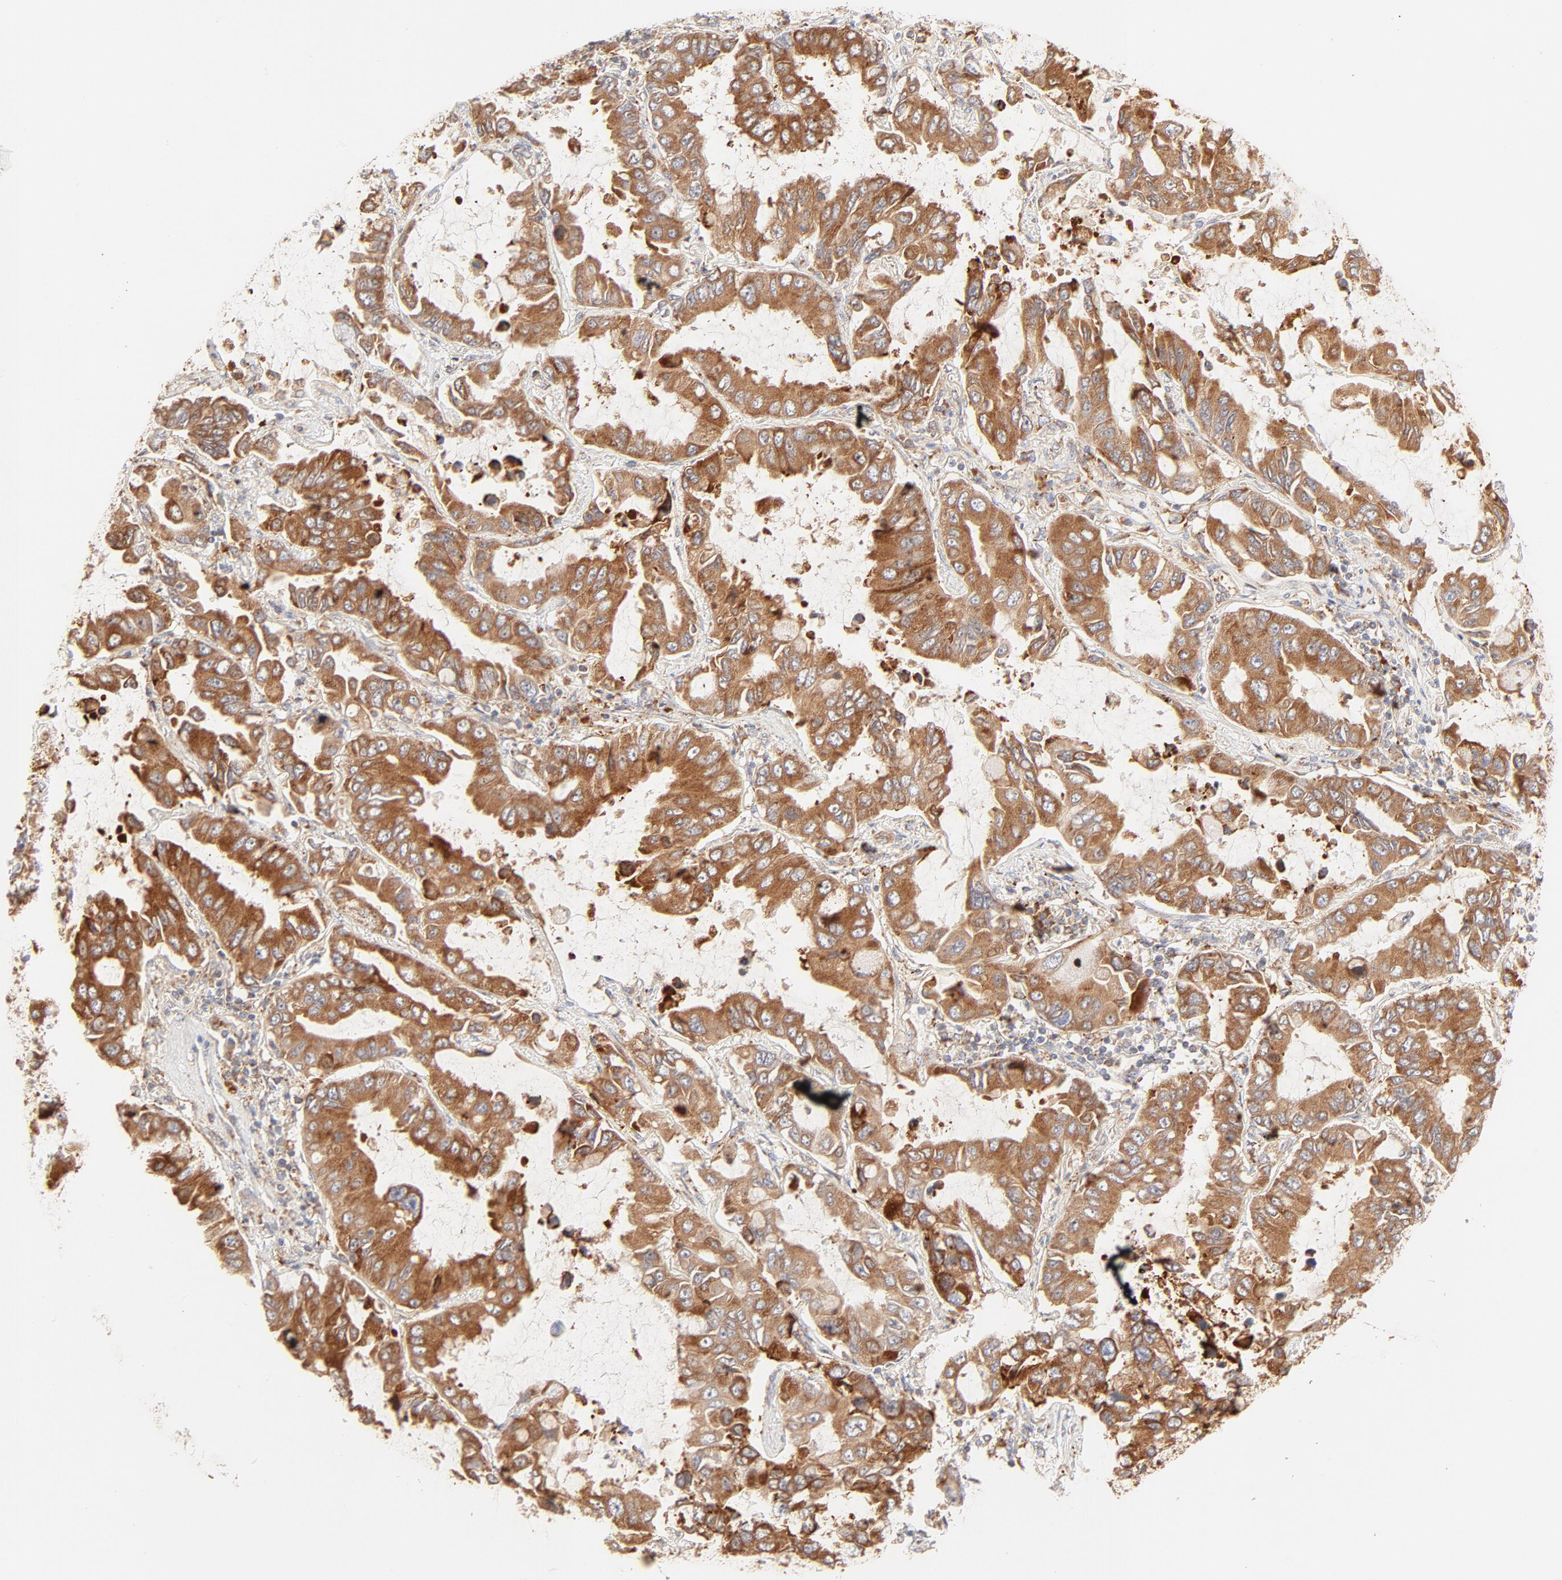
{"staining": {"intensity": "strong", "quantity": ">75%", "location": "cytoplasmic/membranous"}, "tissue": "lung cancer", "cell_type": "Tumor cells", "image_type": "cancer", "snomed": [{"axis": "morphology", "description": "Adenocarcinoma, NOS"}, {"axis": "topography", "description": "Lung"}], "caption": "Immunohistochemistry of lung cancer shows high levels of strong cytoplasmic/membranous staining in approximately >75% of tumor cells.", "gene": "PARP12", "patient": {"sex": "male", "age": 64}}